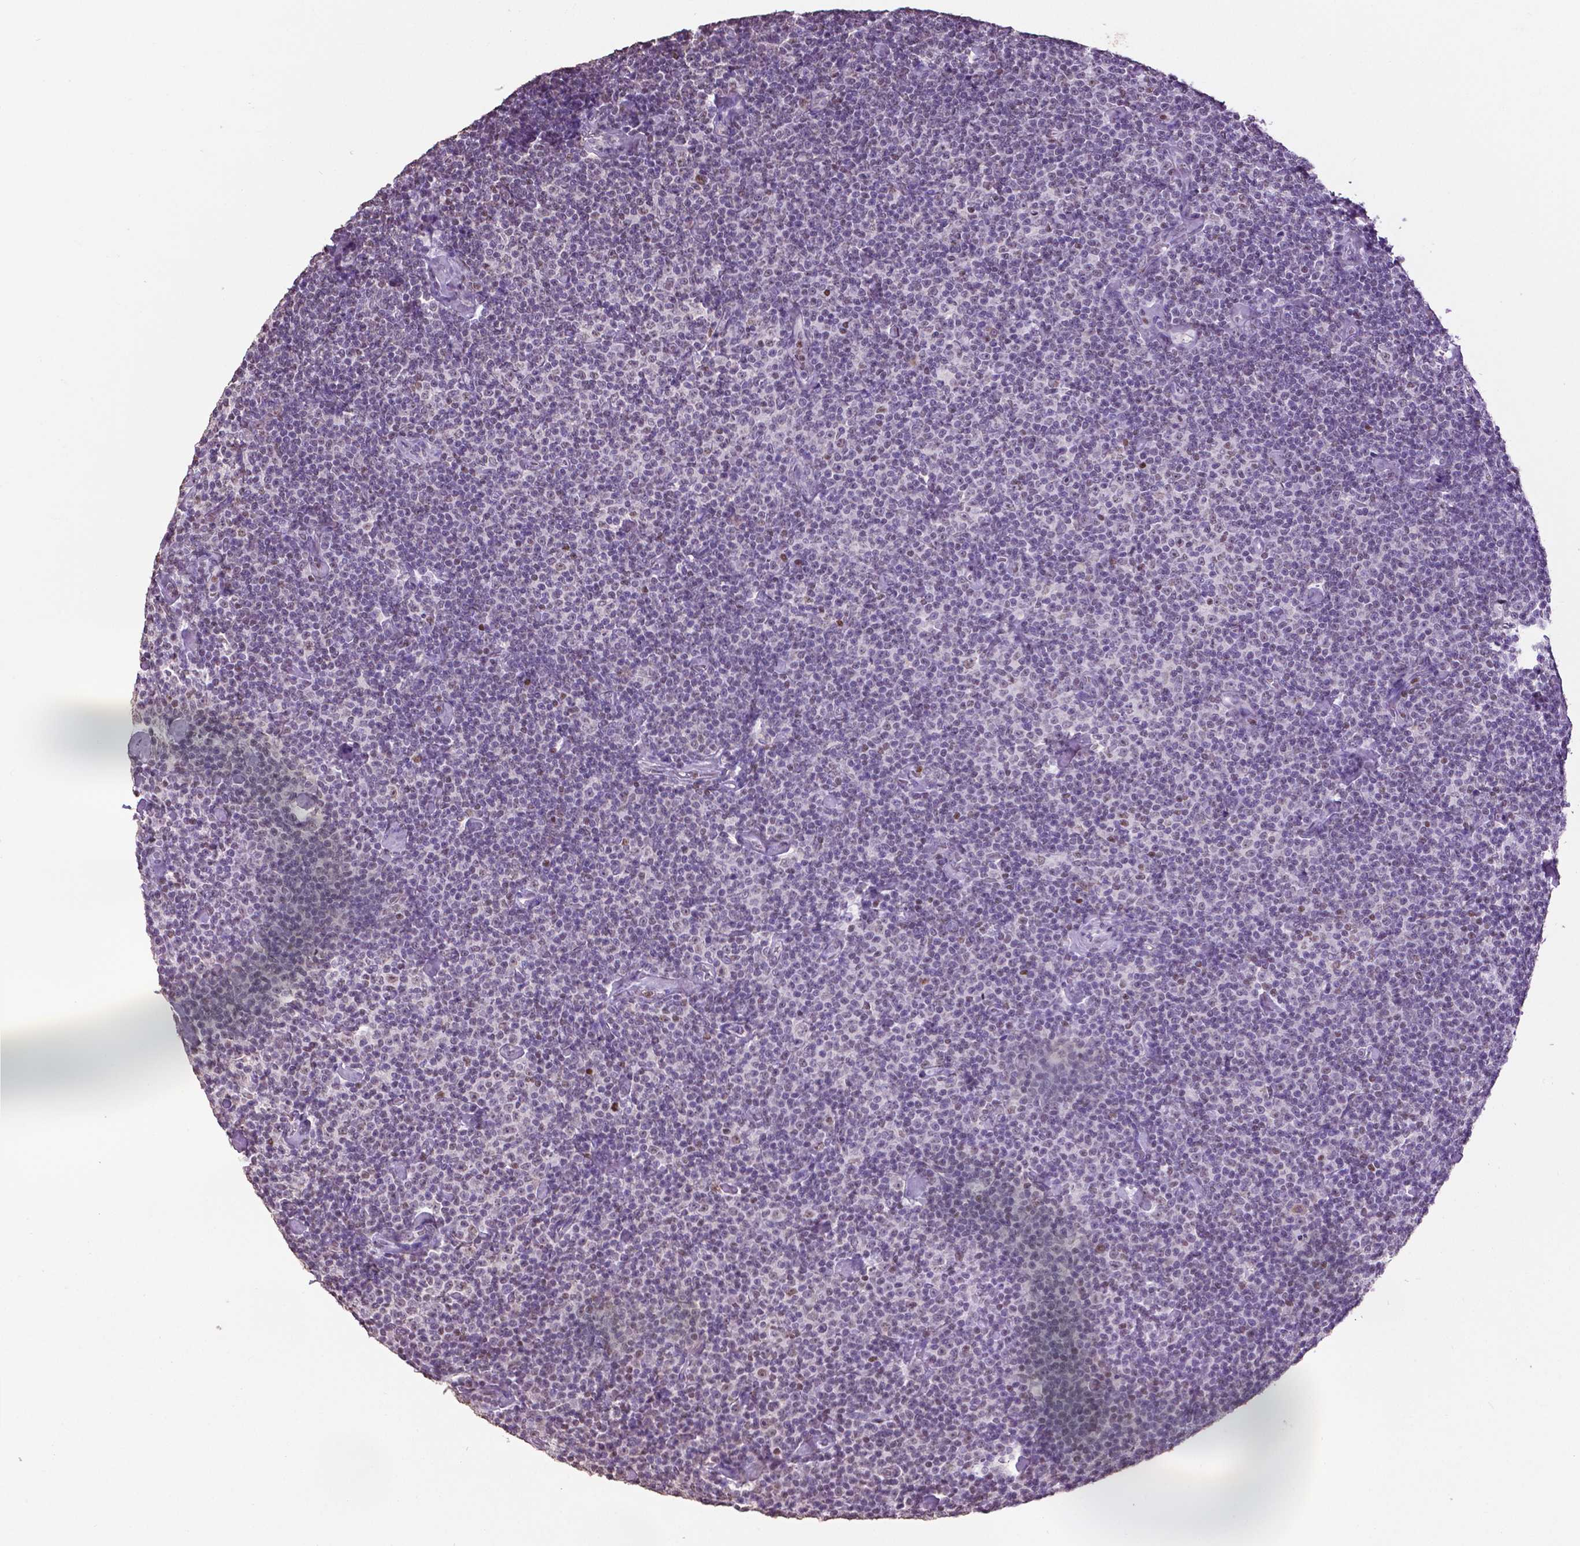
{"staining": {"intensity": "negative", "quantity": "none", "location": "none"}, "tissue": "lymphoma", "cell_type": "Tumor cells", "image_type": "cancer", "snomed": [{"axis": "morphology", "description": "Malignant lymphoma, non-Hodgkin's type, Low grade"}, {"axis": "topography", "description": "Lymph node"}], "caption": "Protein analysis of lymphoma demonstrates no significant staining in tumor cells. Brightfield microscopy of immunohistochemistry (IHC) stained with DAB (brown) and hematoxylin (blue), captured at high magnification.", "gene": "RUNX3", "patient": {"sex": "male", "age": 81}}